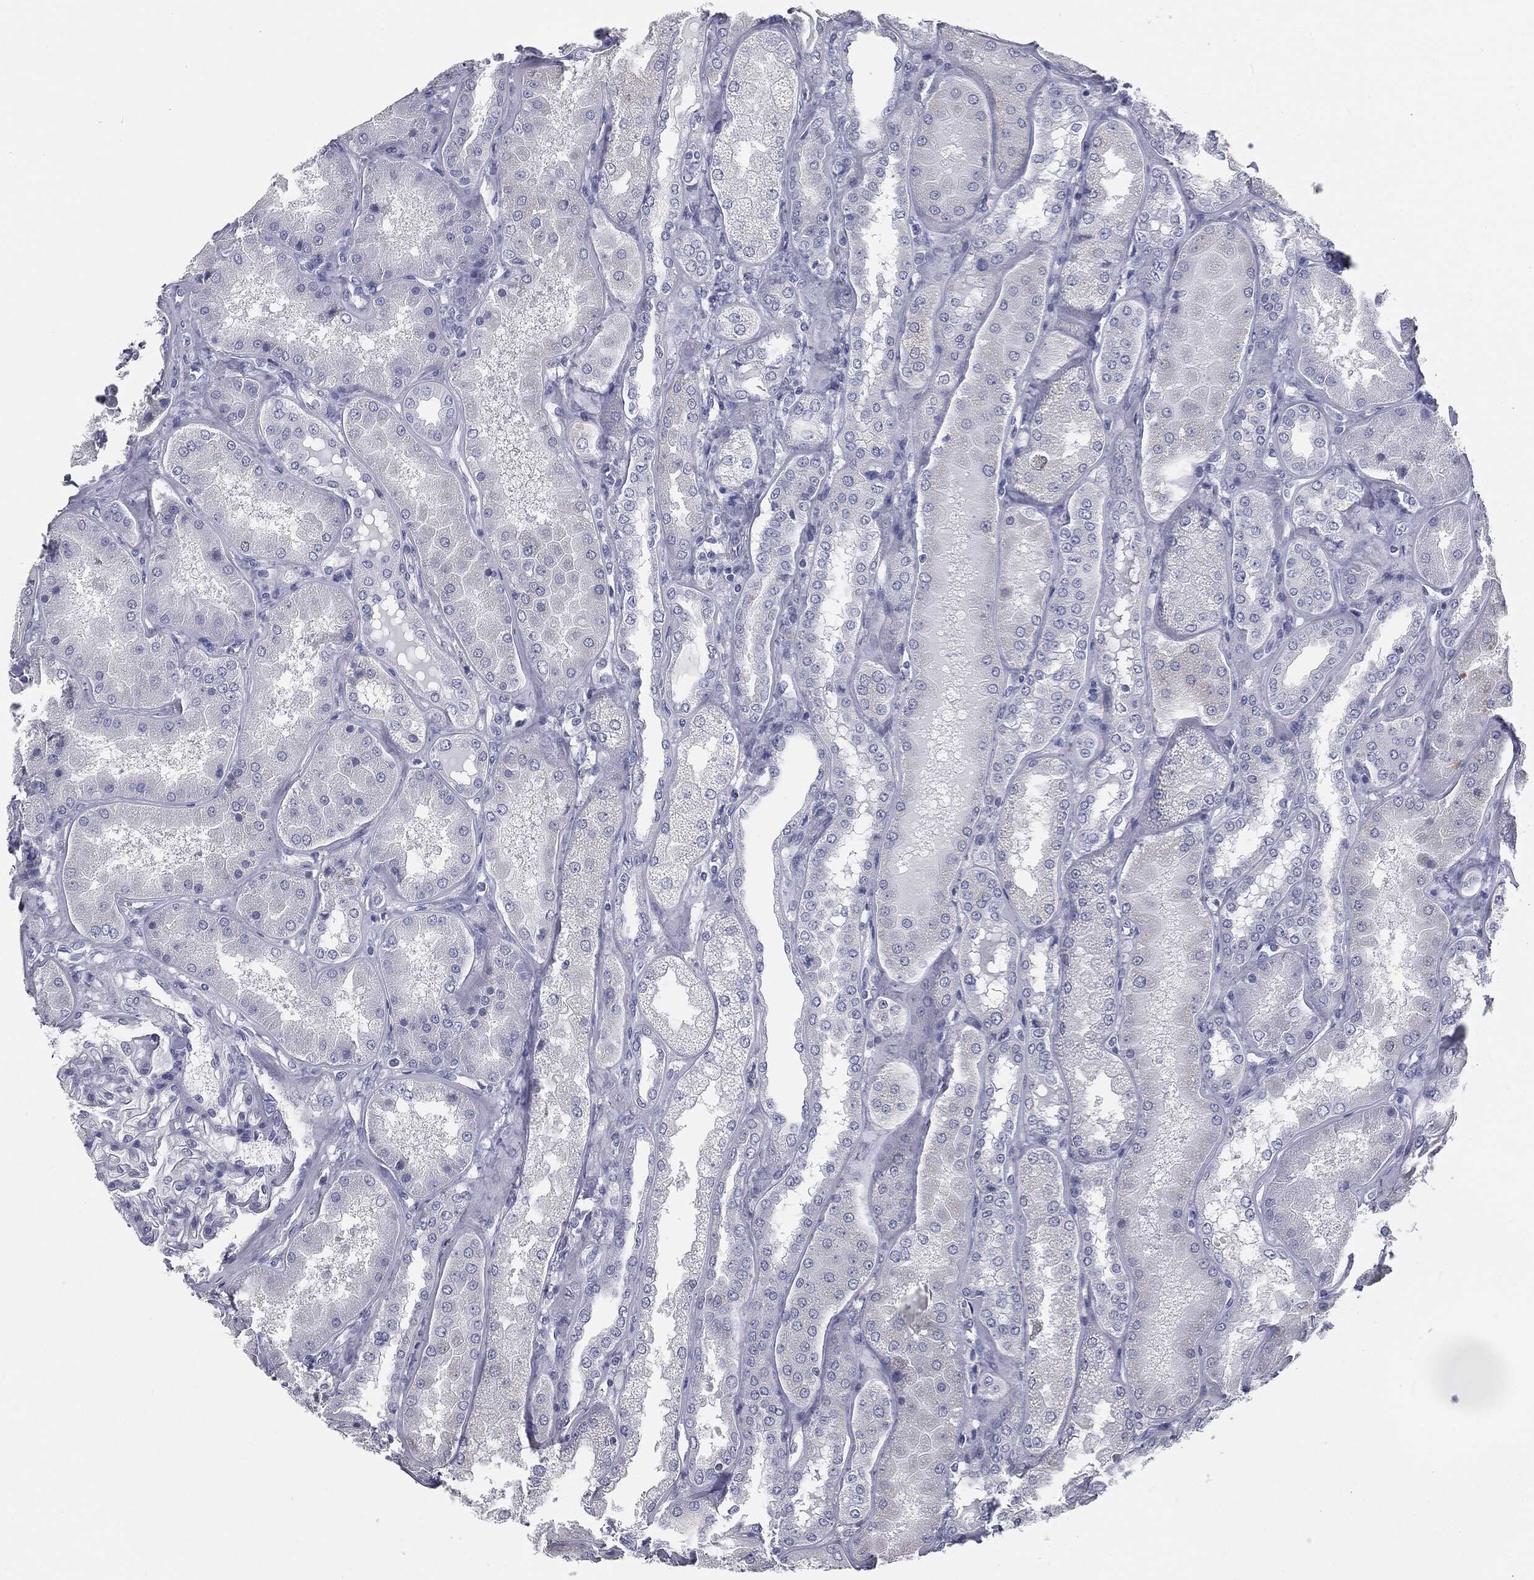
{"staining": {"intensity": "negative", "quantity": "none", "location": "none"}, "tissue": "kidney", "cell_type": "Cells in glomeruli", "image_type": "normal", "snomed": [{"axis": "morphology", "description": "Normal tissue, NOS"}, {"axis": "topography", "description": "Kidney"}], "caption": "An image of kidney stained for a protein reveals no brown staining in cells in glomeruli. (DAB immunohistochemistry with hematoxylin counter stain).", "gene": "CAV3", "patient": {"sex": "female", "age": 56}}